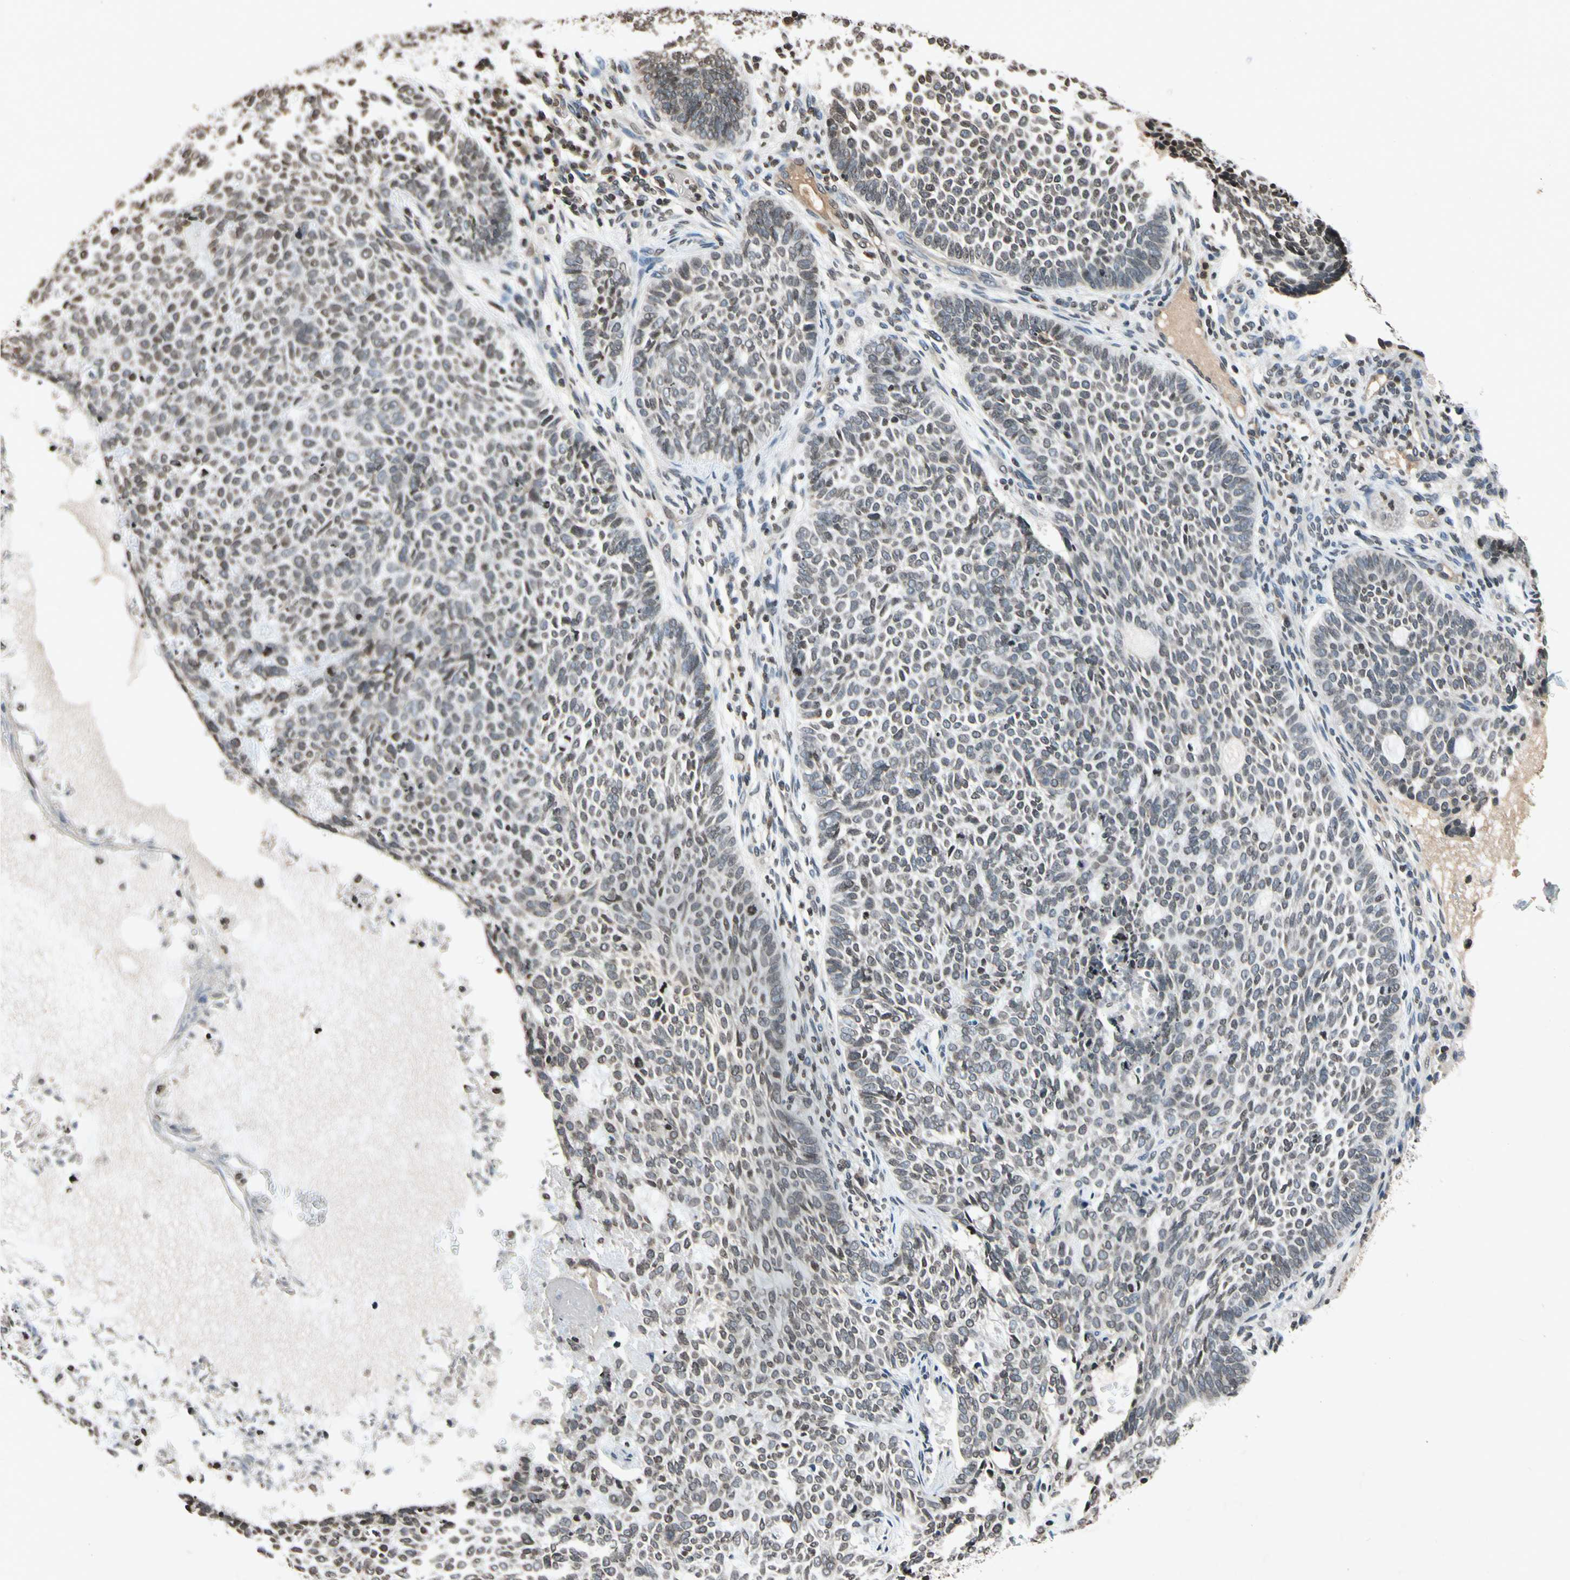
{"staining": {"intensity": "weak", "quantity": "25%-75%", "location": "nuclear"}, "tissue": "skin cancer", "cell_type": "Tumor cells", "image_type": "cancer", "snomed": [{"axis": "morphology", "description": "Basal cell carcinoma"}, {"axis": "topography", "description": "Skin"}], "caption": "Immunohistochemical staining of basal cell carcinoma (skin) displays low levels of weak nuclear positivity in about 25%-75% of tumor cells. The staining was performed using DAB to visualize the protein expression in brown, while the nuclei were stained in blue with hematoxylin (Magnification: 20x).", "gene": "HOXB3", "patient": {"sex": "male", "age": 87}}